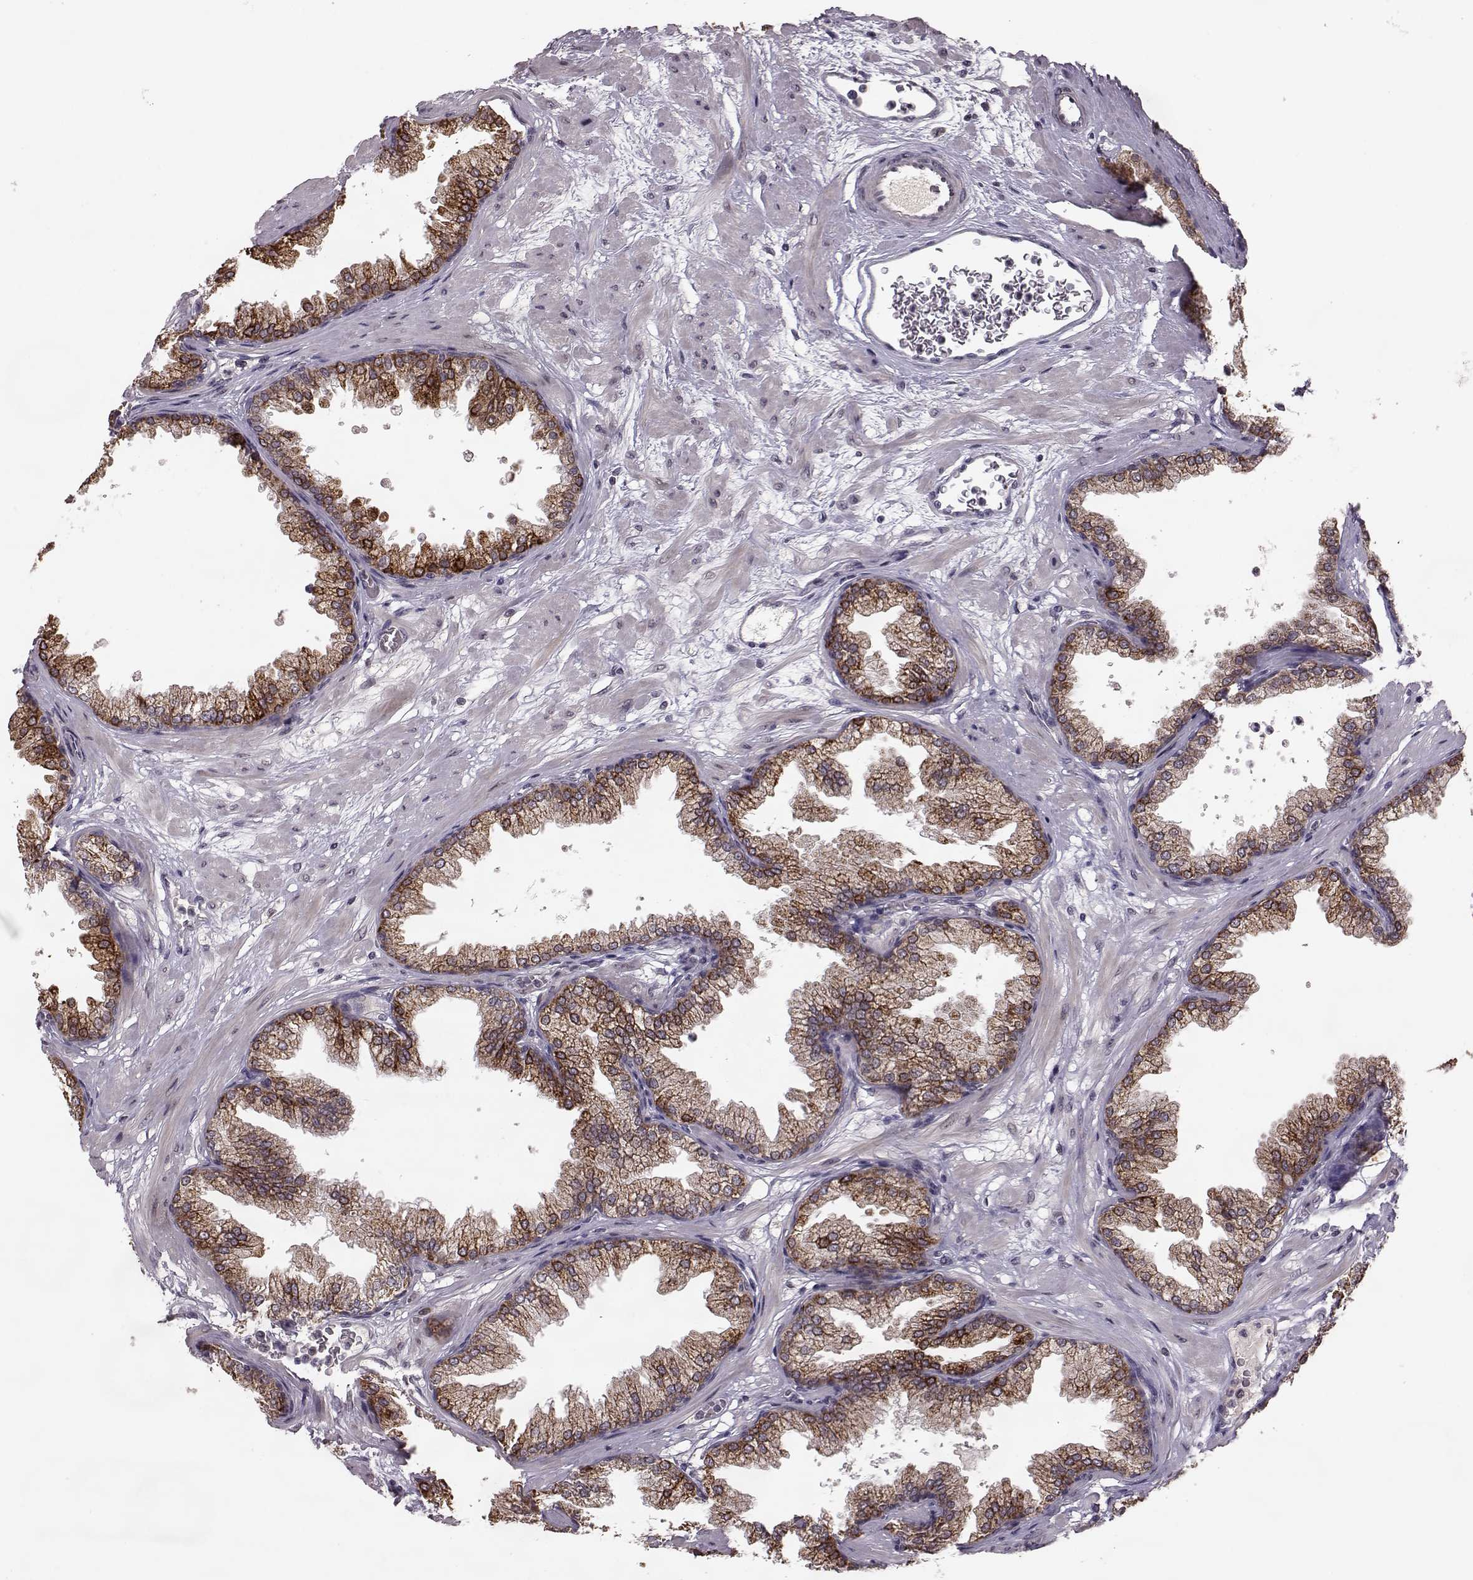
{"staining": {"intensity": "strong", "quantity": ">75%", "location": "cytoplasmic/membranous"}, "tissue": "prostate", "cell_type": "Glandular cells", "image_type": "normal", "snomed": [{"axis": "morphology", "description": "Normal tissue, NOS"}, {"axis": "topography", "description": "Prostate"}], "caption": "A high amount of strong cytoplasmic/membranous positivity is seen in approximately >75% of glandular cells in unremarkable prostate. (Stains: DAB (3,3'-diaminobenzidine) in brown, nuclei in blue, Microscopy: brightfield microscopy at high magnification).", "gene": "ELOVL5", "patient": {"sex": "male", "age": 37}}